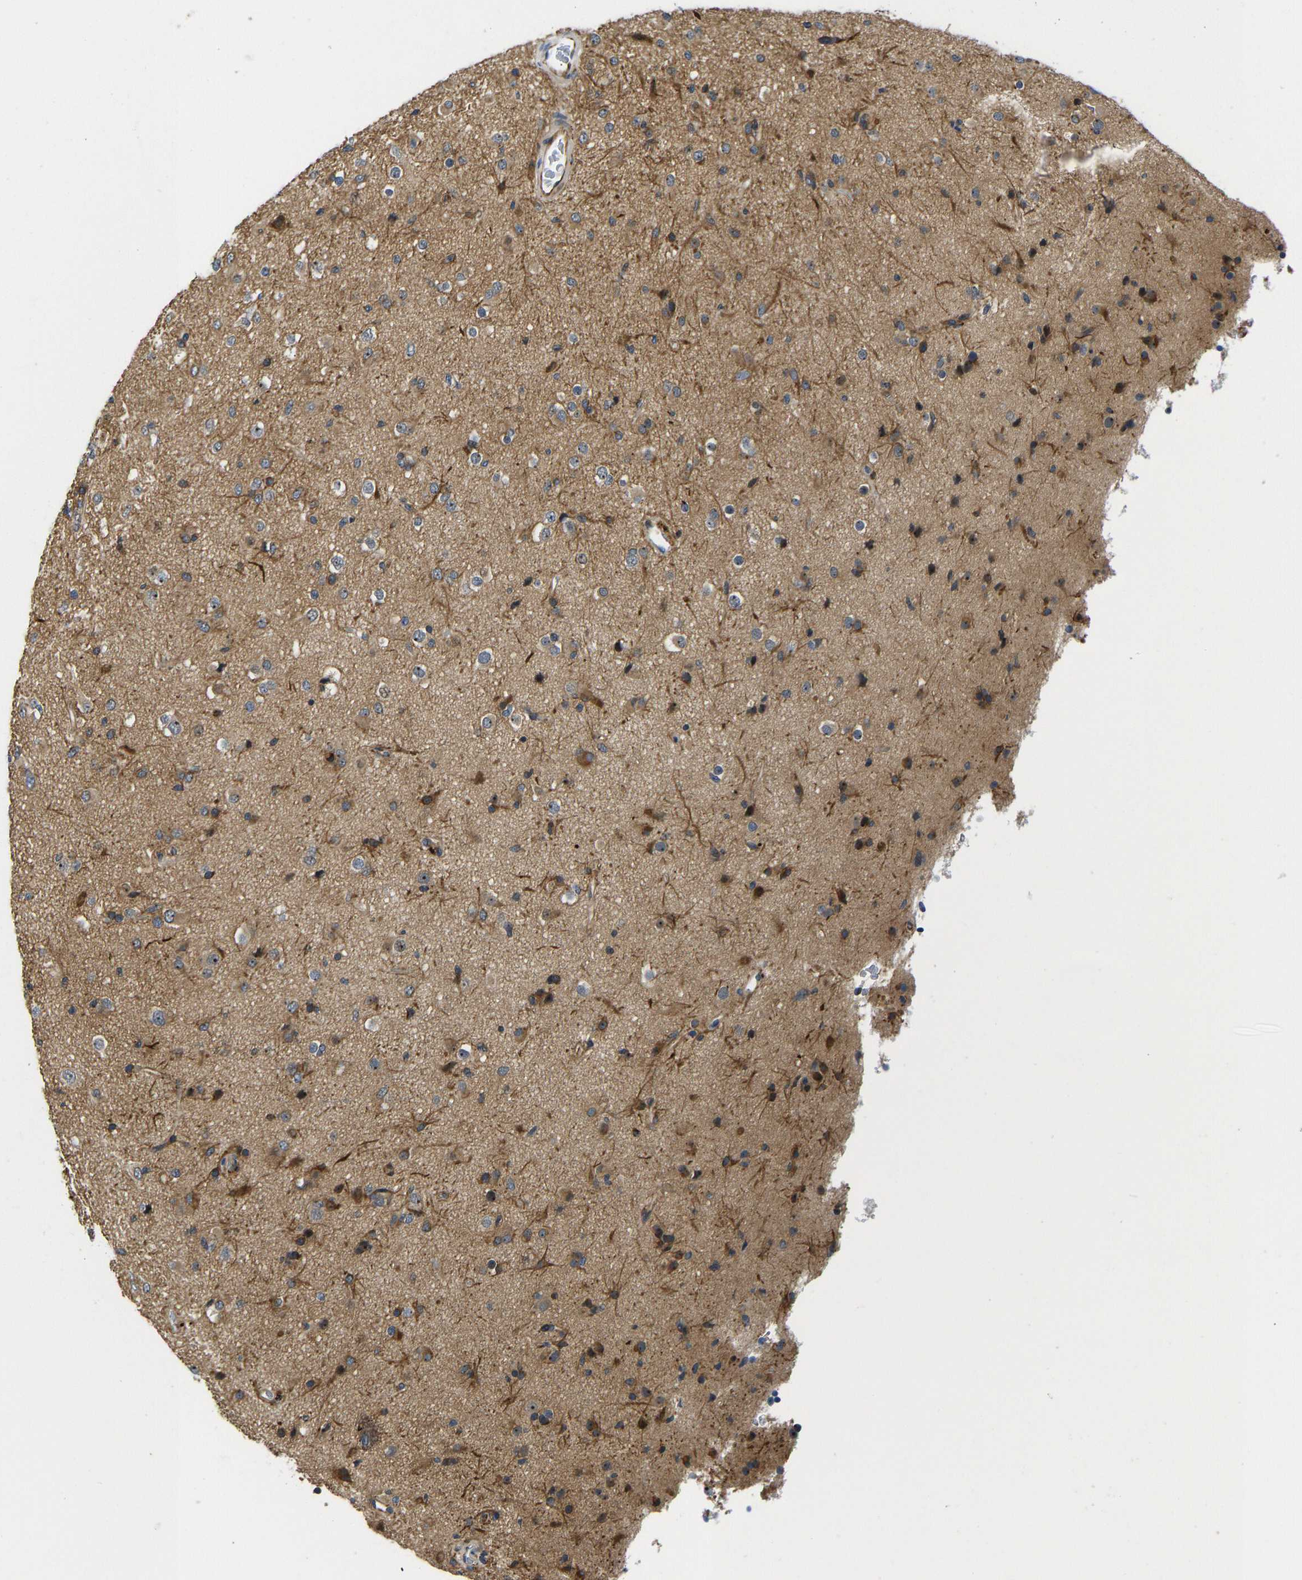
{"staining": {"intensity": "moderate", "quantity": ">75%", "location": "cytoplasmic/membranous,nuclear"}, "tissue": "glioma", "cell_type": "Tumor cells", "image_type": "cancer", "snomed": [{"axis": "morphology", "description": "Glioma, malignant, Low grade"}, {"axis": "topography", "description": "Brain"}], "caption": "Malignant glioma (low-grade) was stained to show a protein in brown. There is medium levels of moderate cytoplasmic/membranous and nuclear expression in about >75% of tumor cells.", "gene": "RESF1", "patient": {"sex": "male", "age": 65}}